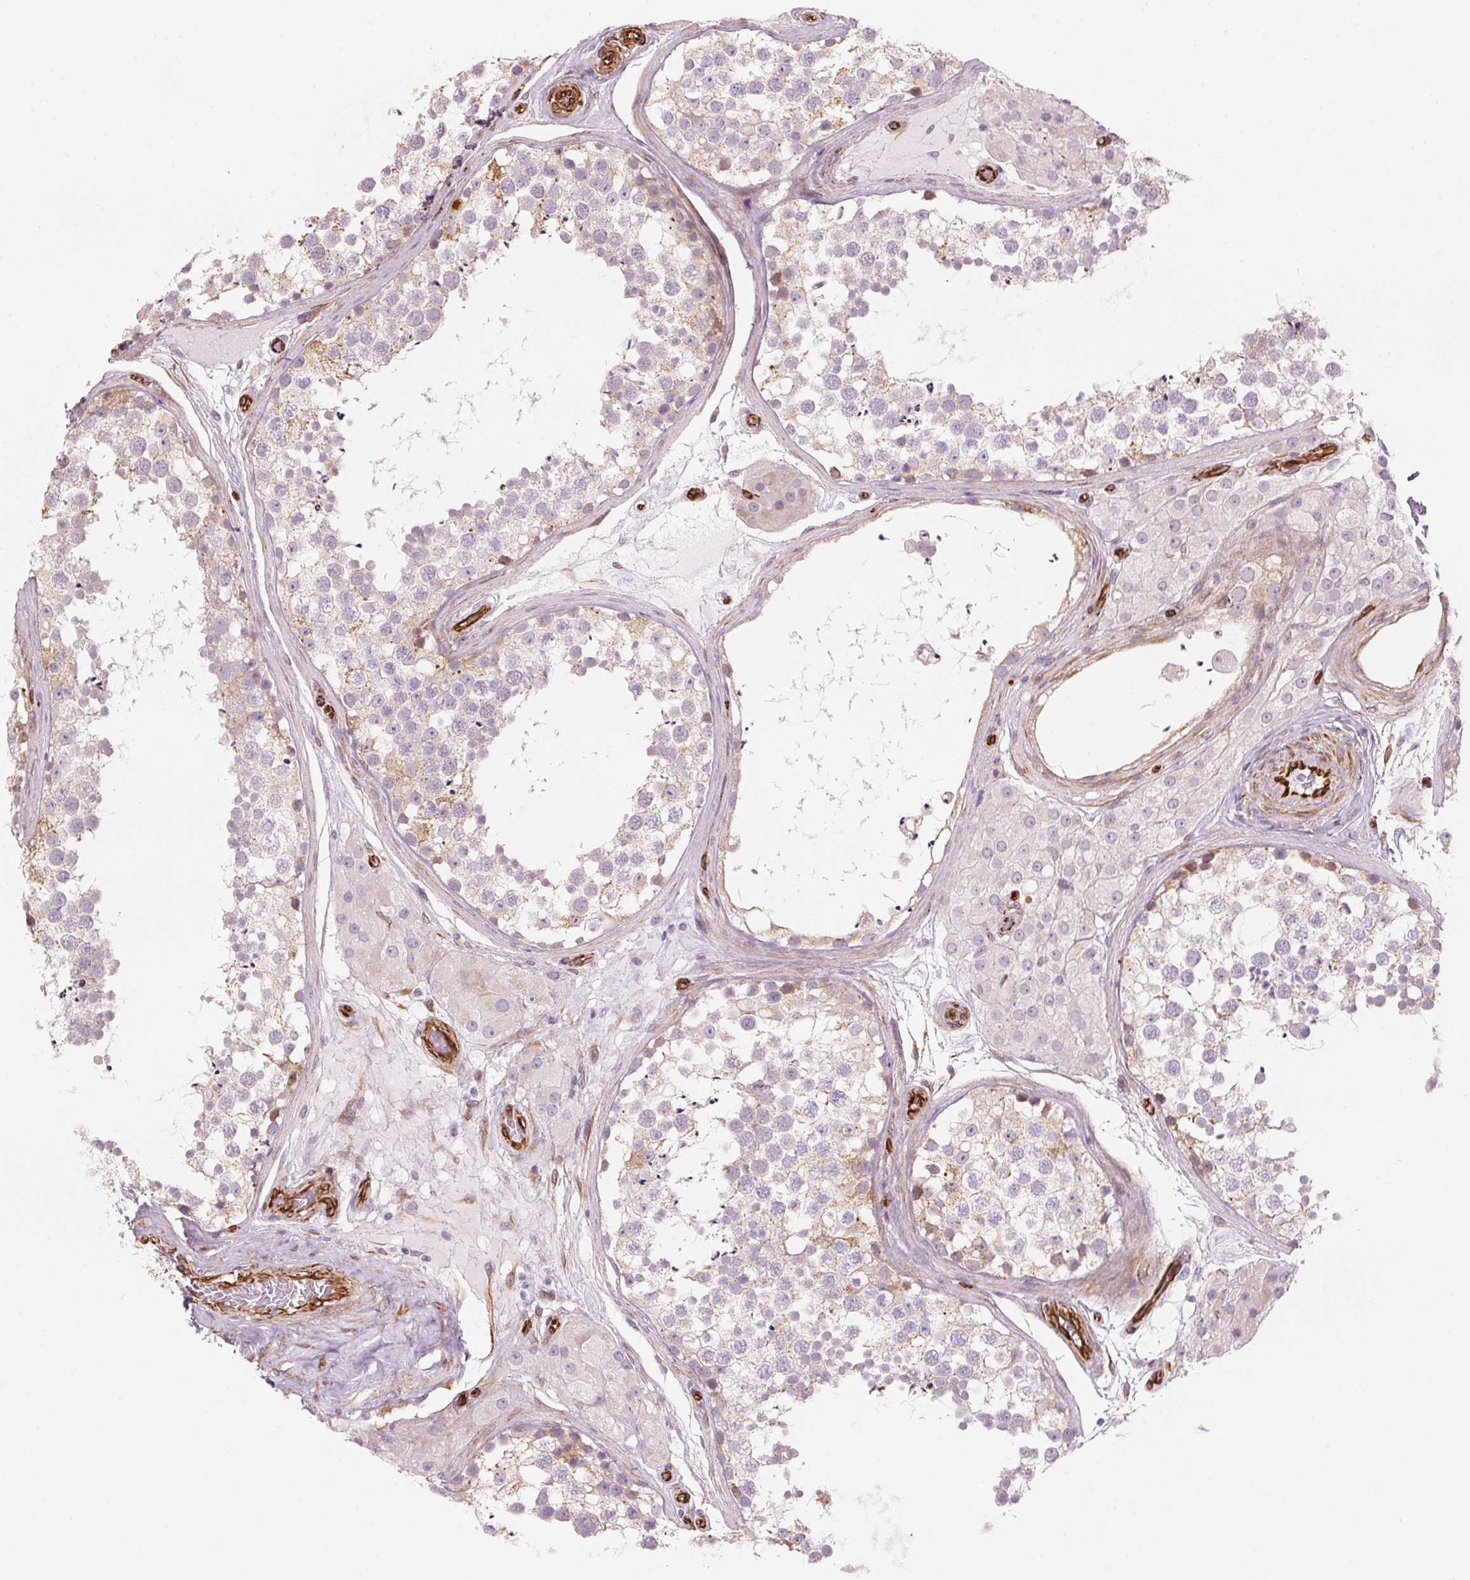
{"staining": {"intensity": "weak", "quantity": "<25%", "location": "cytoplasmic/membranous"}, "tissue": "testis", "cell_type": "Cells in seminiferous ducts", "image_type": "normal", "snomed": [{"axis": "morphology", "description": "Normal tissue, NOS"}, {"axis": "morphology", "description": "Seminoma, NOS"}, {"axis": "topography", "description": "Testis"}], "caption": "Immunohistochemistry photomicrograph of unremarkable testis: human testis stained with DAB (3,3'-diaminobenzidine) displays no significant protein expression in cells in seminiferous ducts.", "gene": "CLPS", "patient": {"sex": "male", "age": 65}}